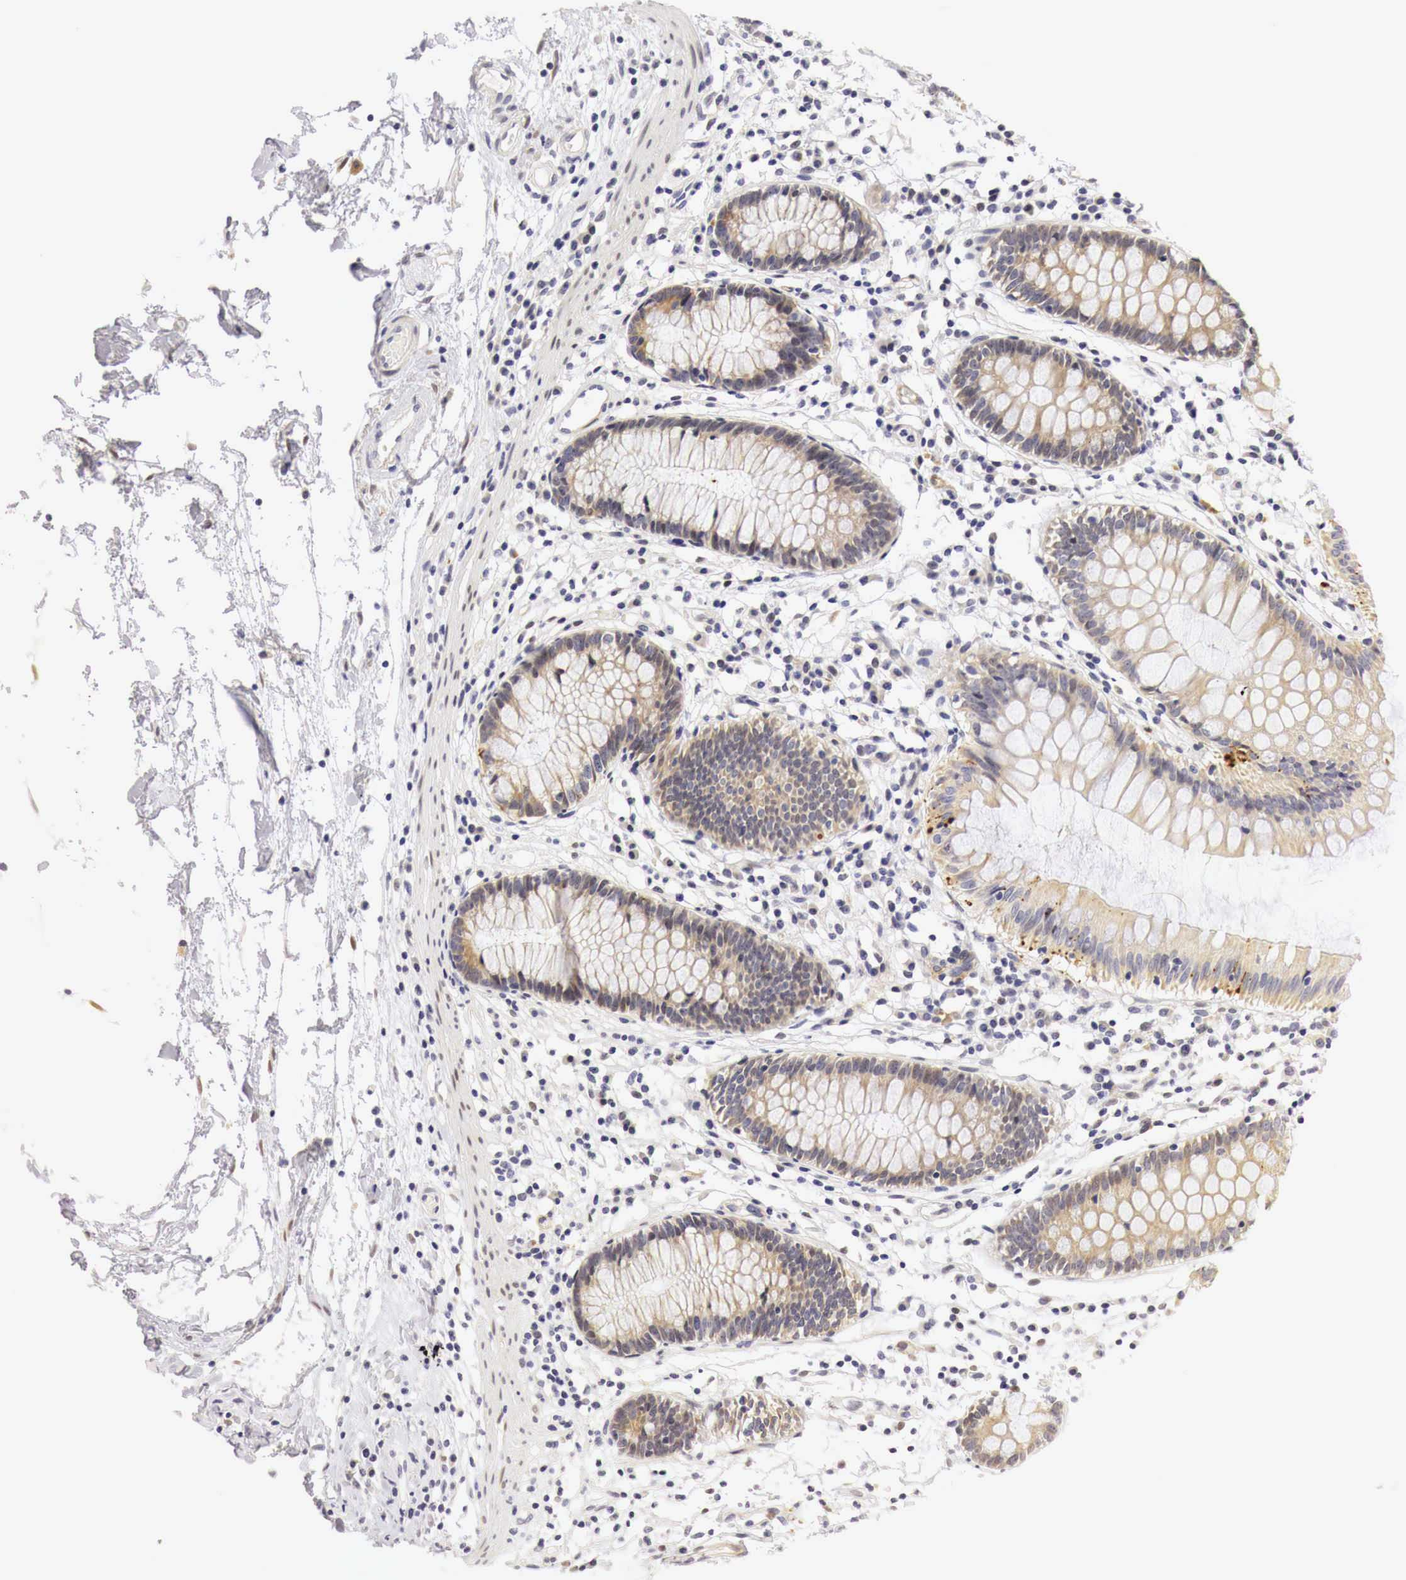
{"staining": {"intensity": "negative", "quantity": "none", "location": "none"}, "tissue": "colon", "cell_type": "Endothelial cells", "image_type": "normal", "snomed": [{"axis": "morphology", "description": "Normal tissue, NOS"}, {"axis": "topography", "description": "Colon"}], "caption": "Unremarkable colon was stained to show a protein in brown. There is no significant positivity in endothelial cells. (Brightfield microscopy of DAB immunohistochemistry (IHC) at high magnification).", "gene": "CASP3", "patient": {"sex": "female", "age": 55}}